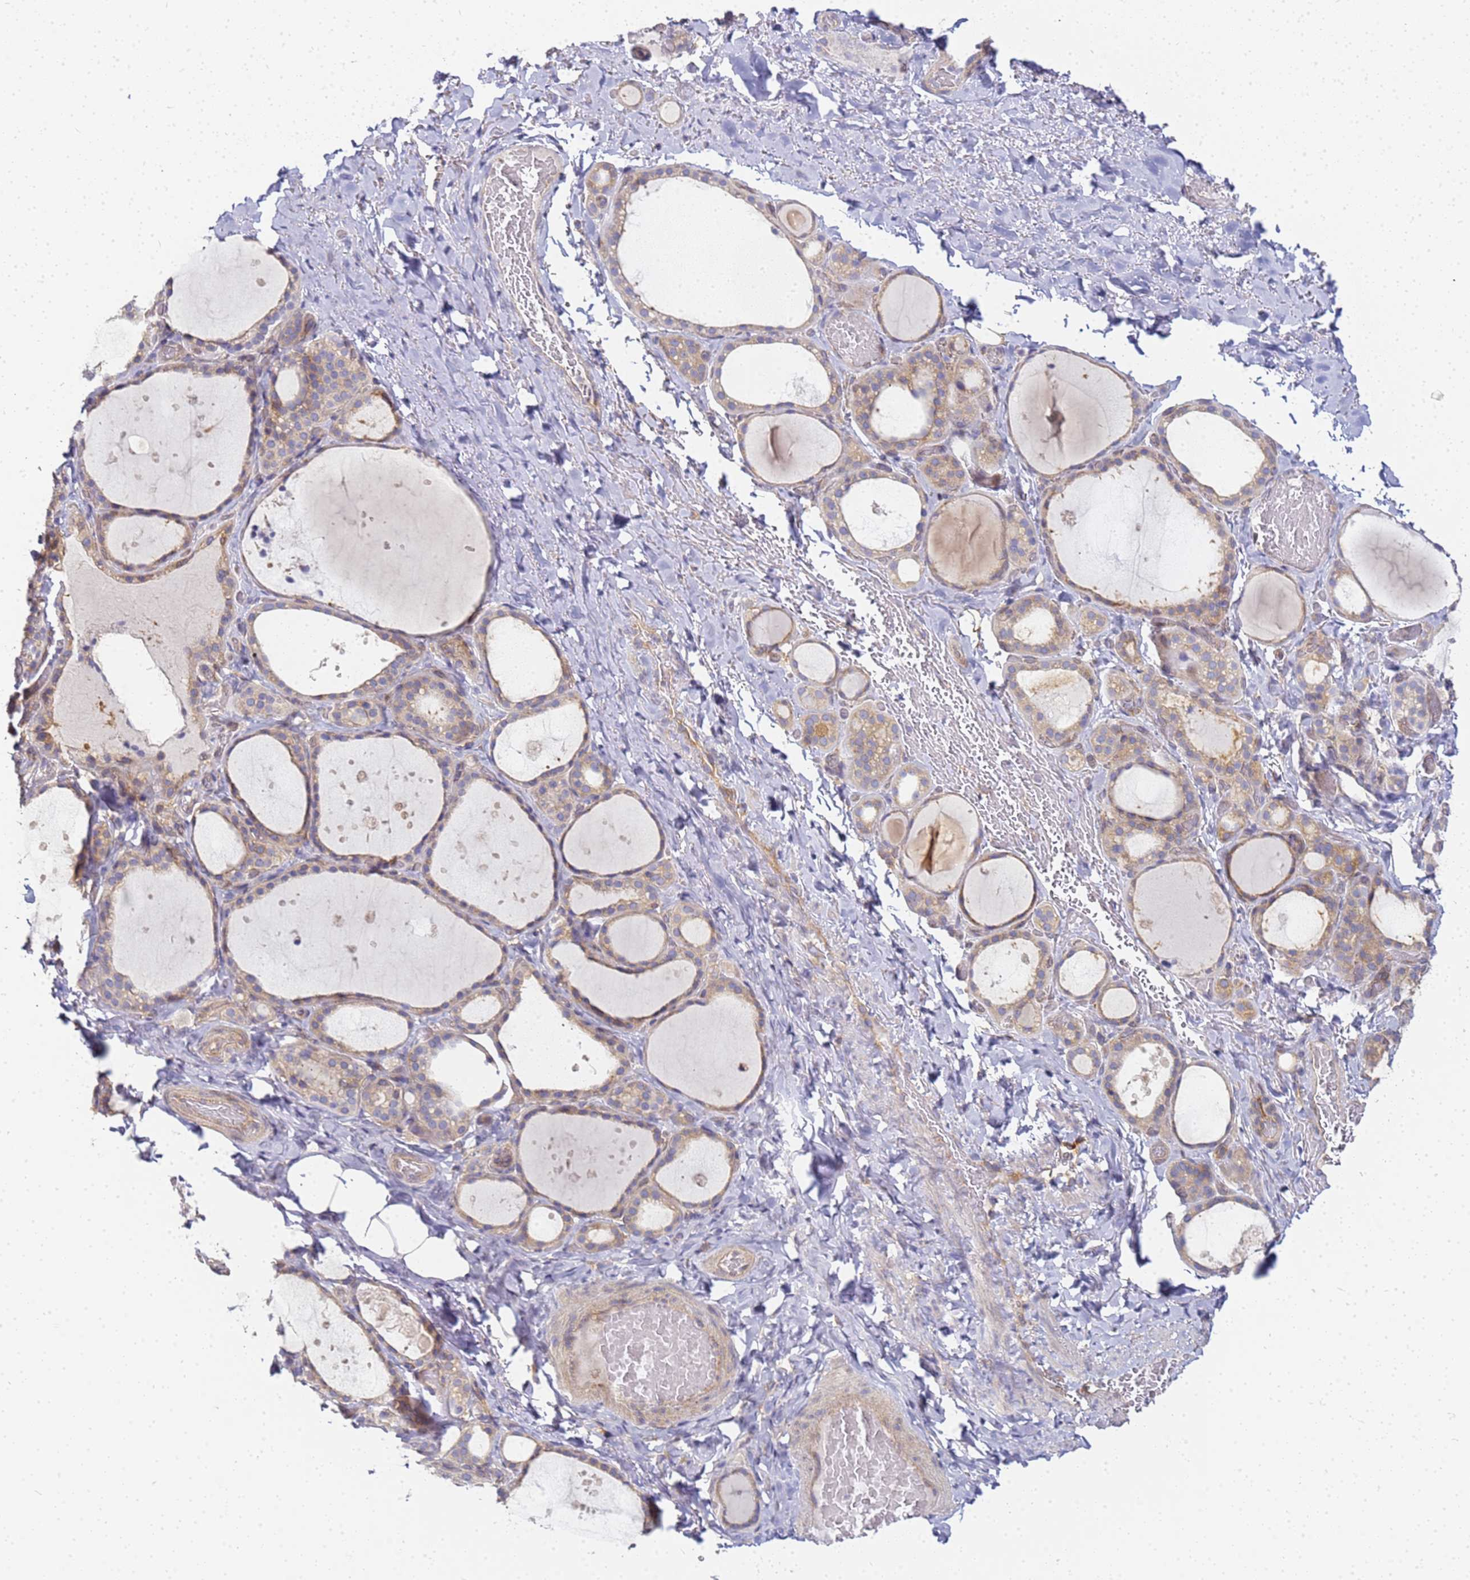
{"staining": {"intensity": "moderate", "quantity": ">75%", "location": "cytoplasmic/membranous"}, "tissue": "thyroid gland", "cell_type": "Glandular cells", "image_type": "normal", "snomed": [{"axis": "morphology", "description": "Normal tissue, NOS"}, {"axis": "topography", "description": "Thyroid gland"}], "caption": "Immunohistochemistry (IHC) (DAB (3,3'-diaminobenzidine)) staining of benign human thyroid gland shows moderate cytoplasmic/membranous protein expression in approximately >75% of glandular cells.", "gene": "CHM", "patient": {"sex": "female", "age": 44}}